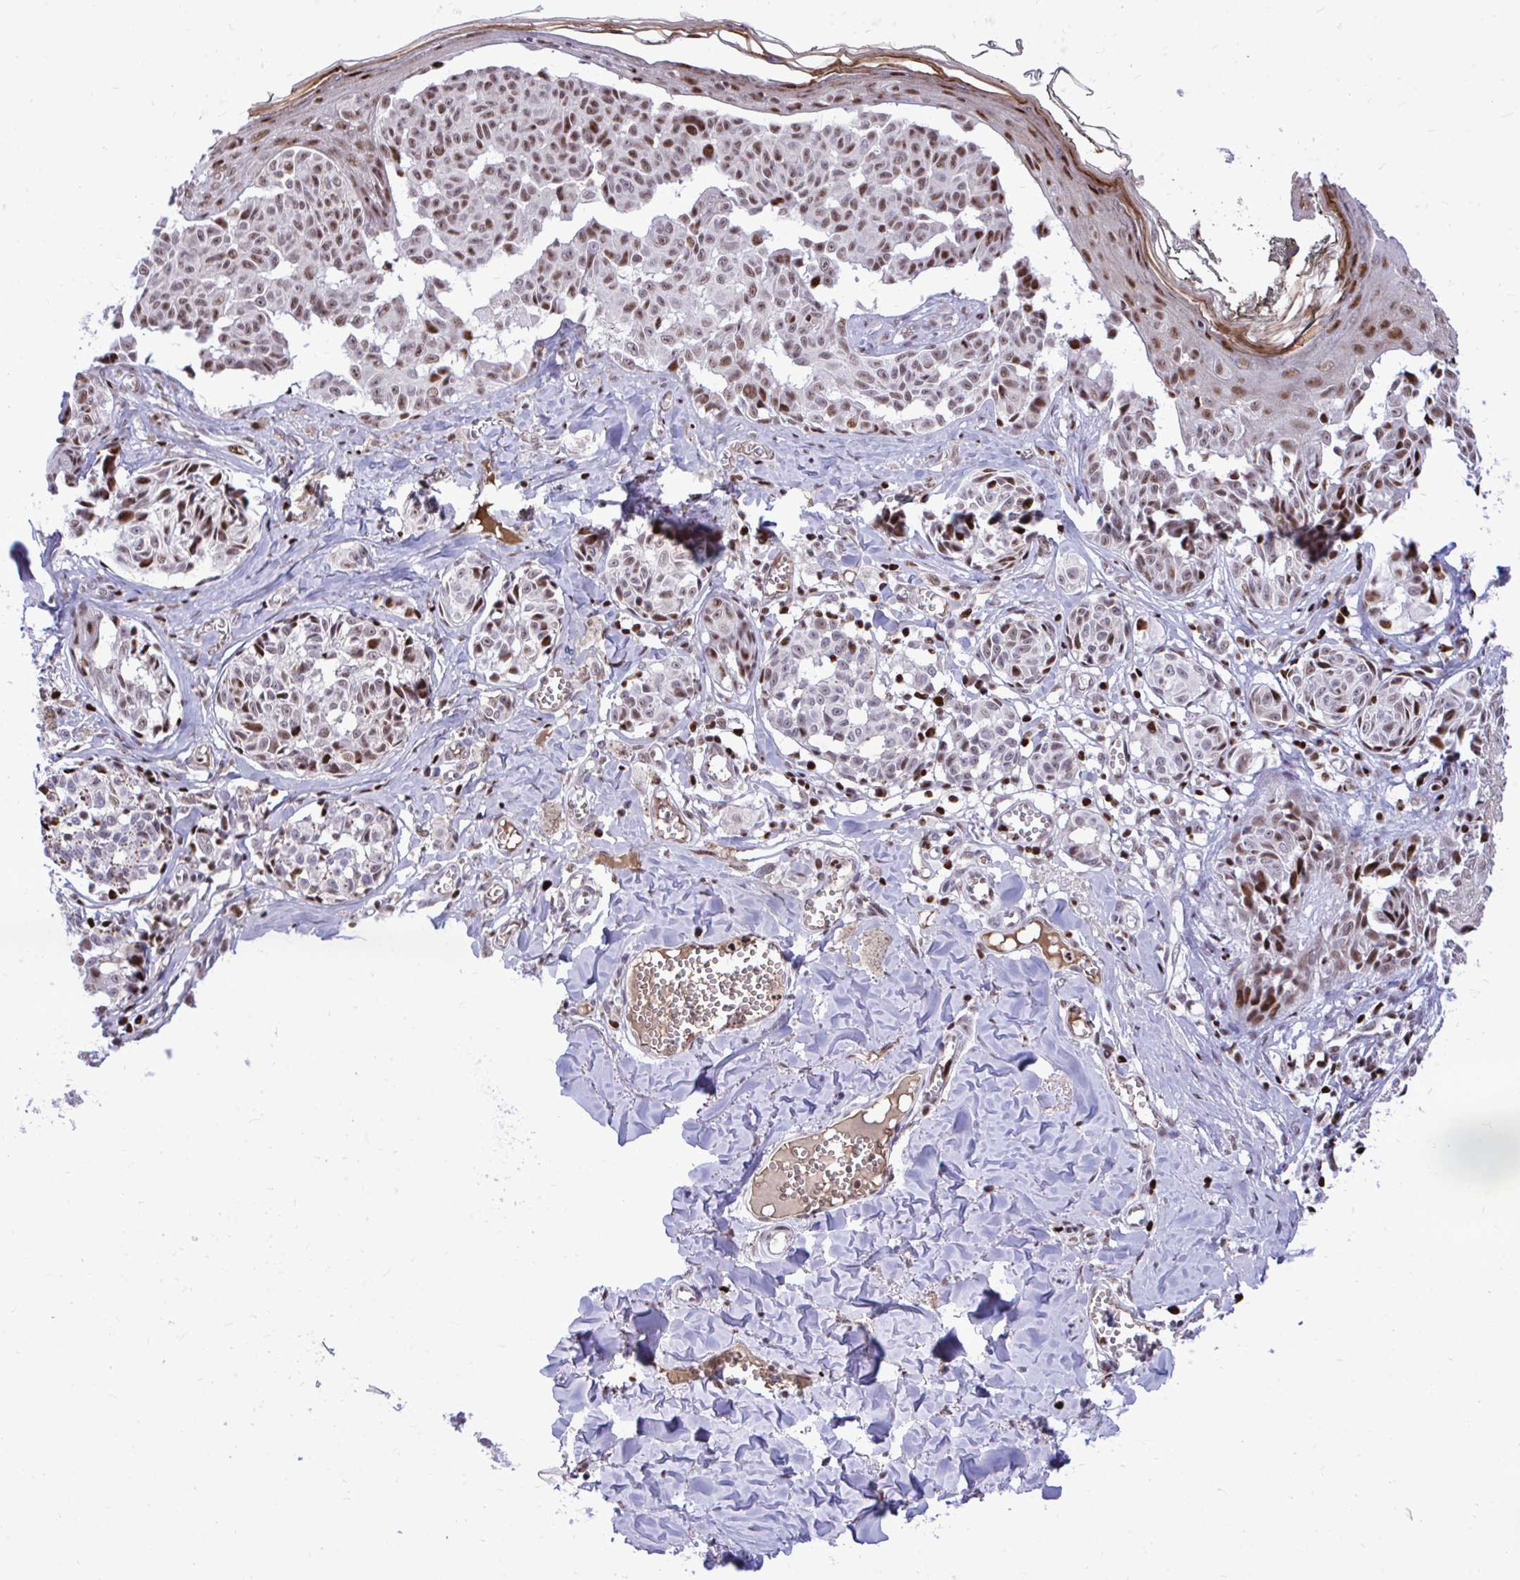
{"staining": {"intensity": "moderate", "quantity": "25%-75%", "location": "nuclear"}, "tissue": "melanoma", "cell_type": "Tumor cells", "image_type": "cancer", "snomed": [{"axis": "morphology", "description": "Malignant melanoma, NOS"}, {"axis": "topography", "description": "Skin"}], "caption": "IHC histopathology image of neoplastic tissue: malignant melanoma stained using IHC displays medium levels of moderate protein expression localized specifically in the nuclear of tumor cells, appearing as a nuclear brown color.", "gene": "C14orf39", "patient": {"sex": "female", "age": 43}}